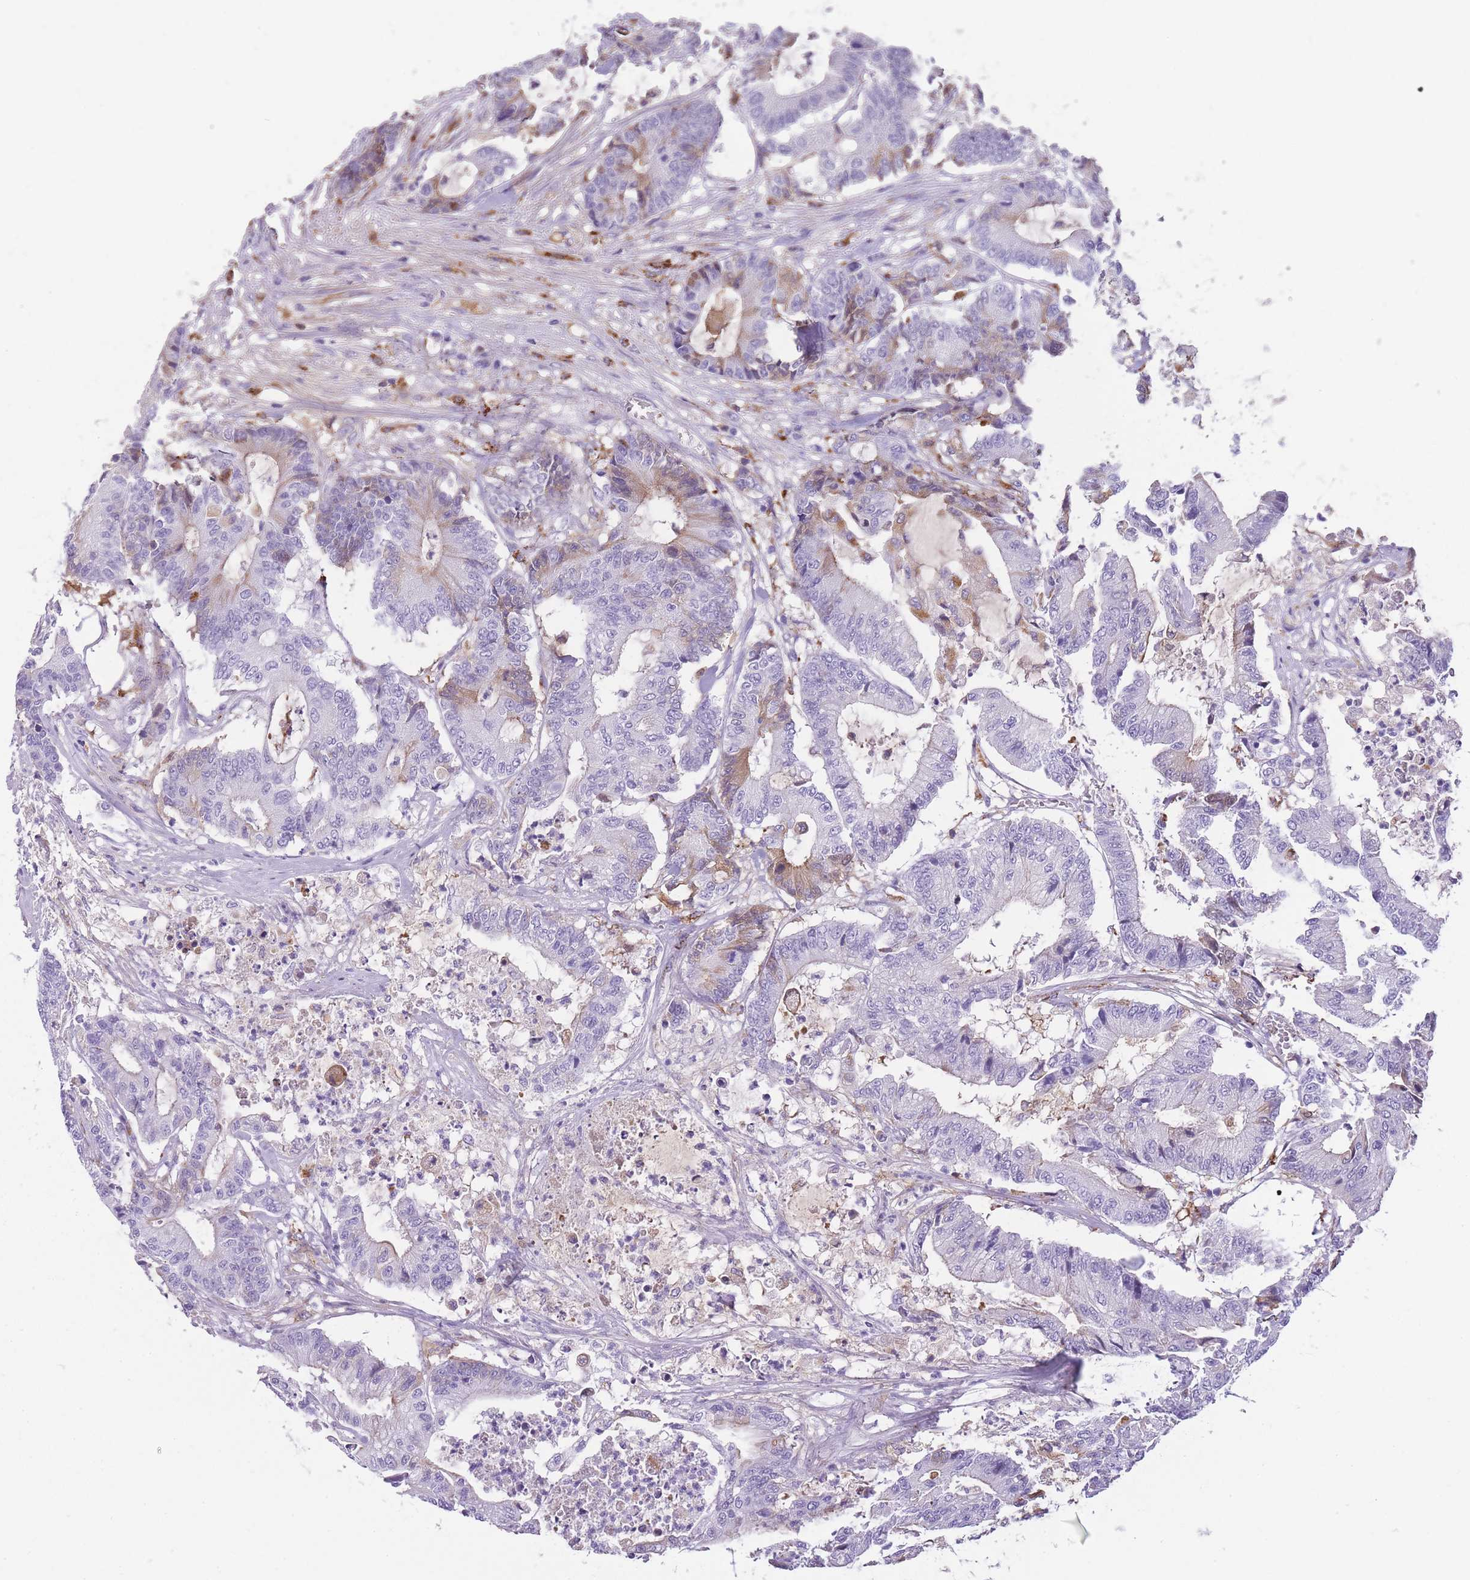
{"staining": {"intensity": "weak", "quantity": "<25%", "location": "cytoplasmic/membranous"}, "tissue": "colorectal cancer", "cell_type": "Tumor cells", "image_type": "cancer", "snomed": [{"axis": "morphology", "description": "Adenocarcinoma, NOS"}, {"axis": "topography", "description": "Colon"}], "caption": "Immunohistochemistry photomicrograph of human colorectal cancer (adenocarcinoma) stained for a protein (brown), which exhibits no staining in tumor cells.", "gene": "GNAT1", "patient": {"sex": "female", "age": 84}}